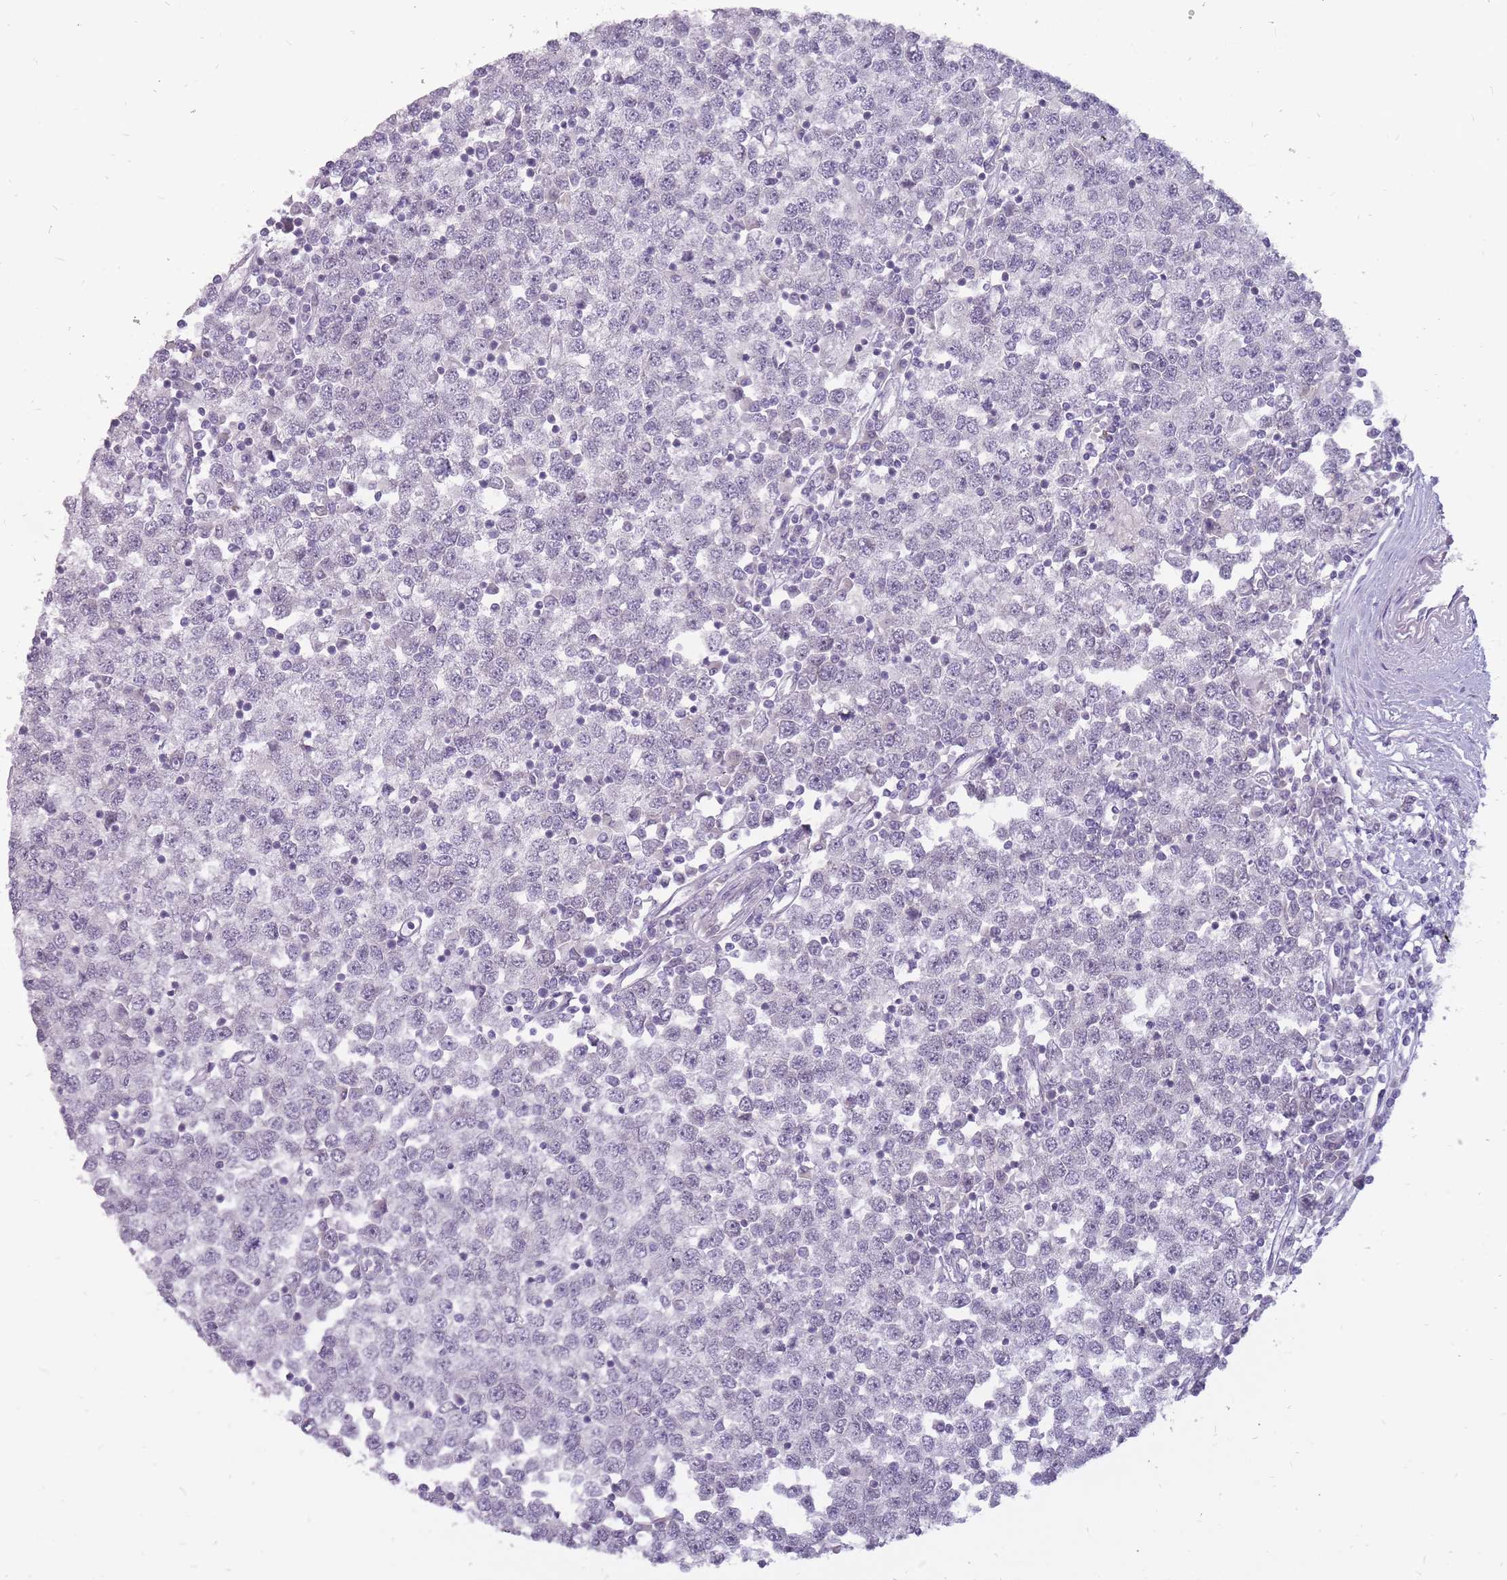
{"staining": {"intensity": "negative", "quantity": "none", "location": "none"}, "tissue": "testis cancer", "cell_type": "Tumor cells", "image_type": "cancer", "snomed": [{"axis": "morphology", "description": "Seminoma, NOS"}, {"axis": "topography", "description": "Testis"}], "caption": "Histopathology image shows no protein positivity in tumor cells of testis cancer (seminoma) tissue.", "gene": "POMZP3", "patient": {"sex": "male", "age": 65}}